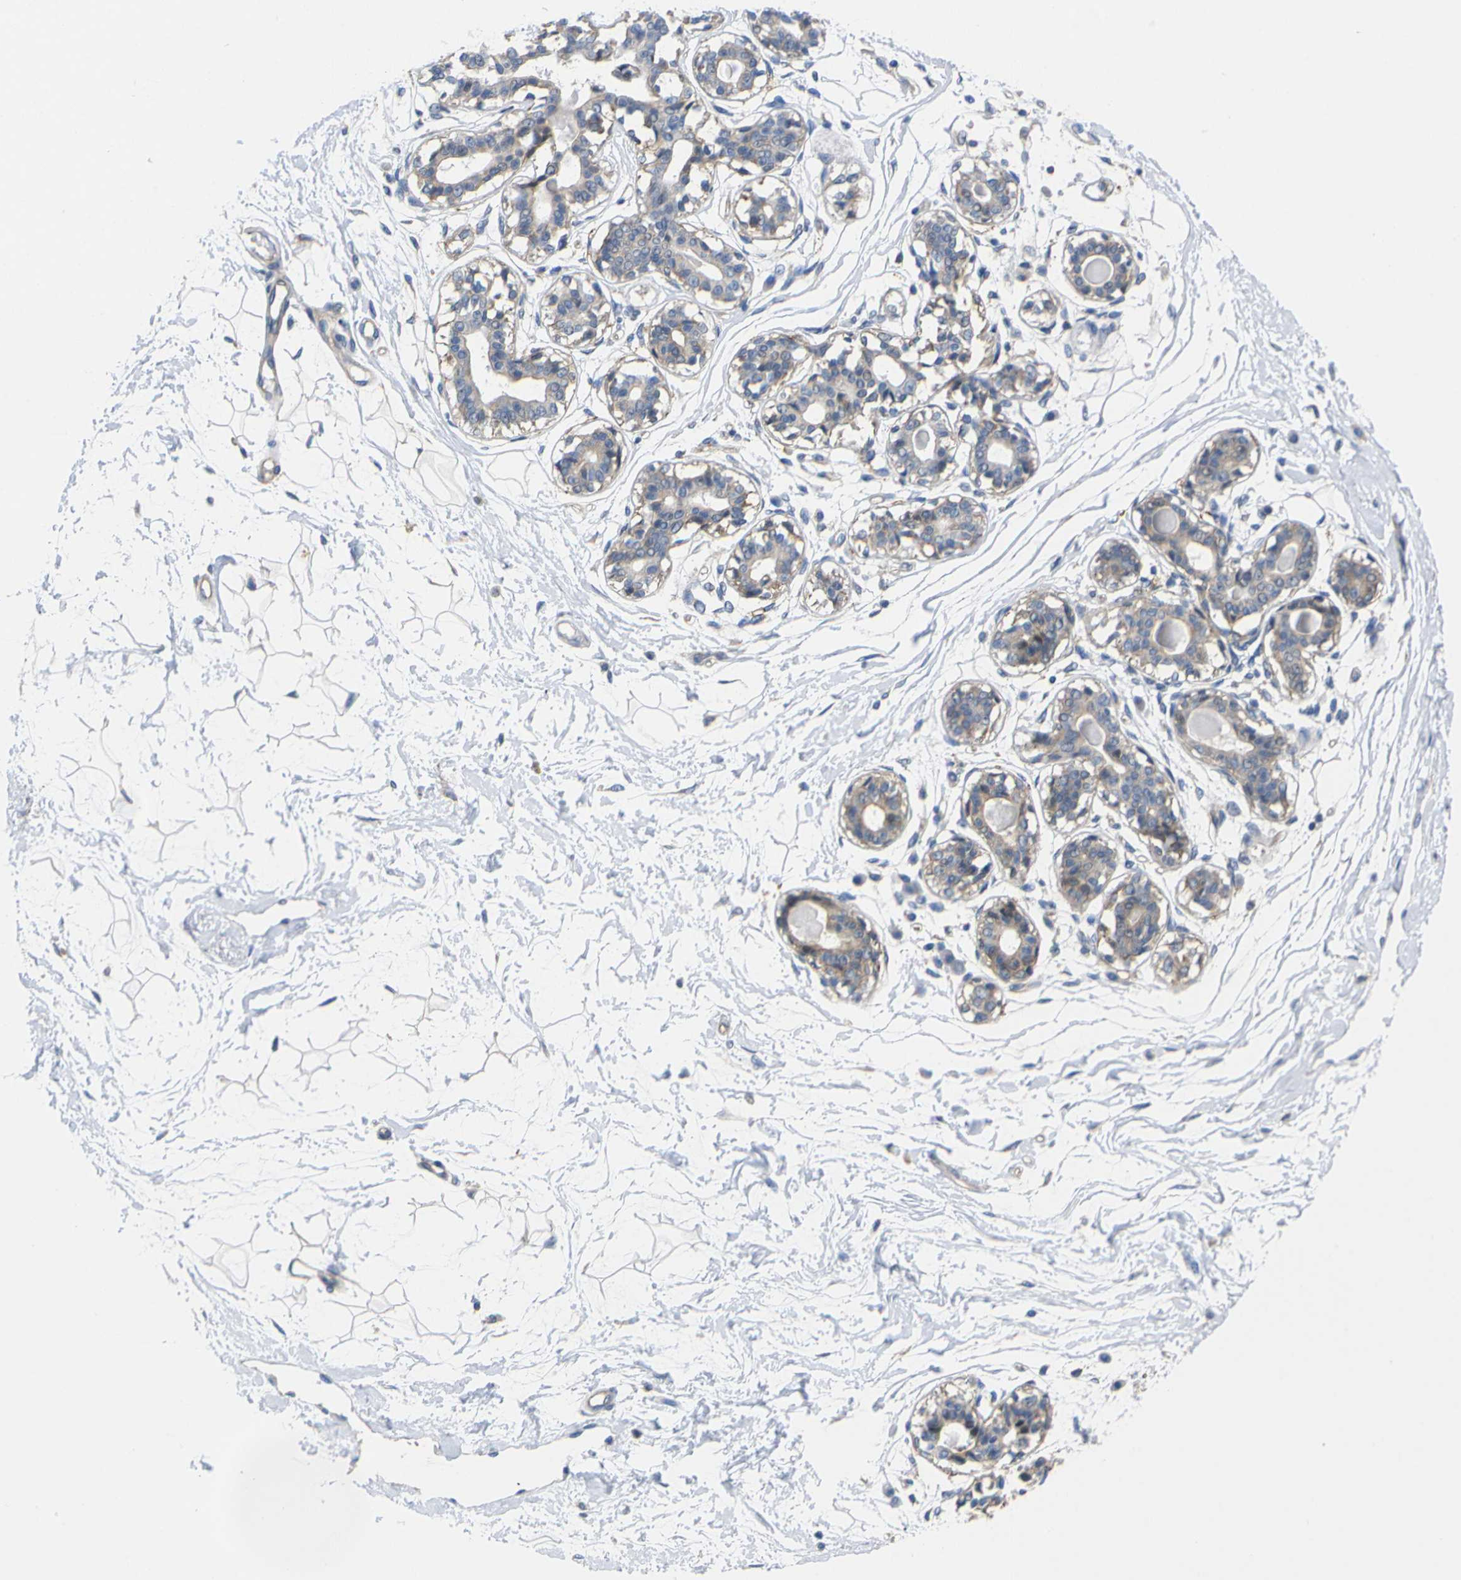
{"staining": {"intensity": "negative", "quantity": "none", "location": "none"}, "tissue": "breast", "cell_type": "Adipocytes", "image_type": "normal", "snomed": [{"axis": "morphology", "description": "Normal tissue, NOS"}, {"axis": "topography", "description": "Breast"}], "caption": "The photomicrograph exhibits no significant positivity in adipocytes of breast.", "gene": "USH1C", "patient": {"sex": "female", "age": 45}}